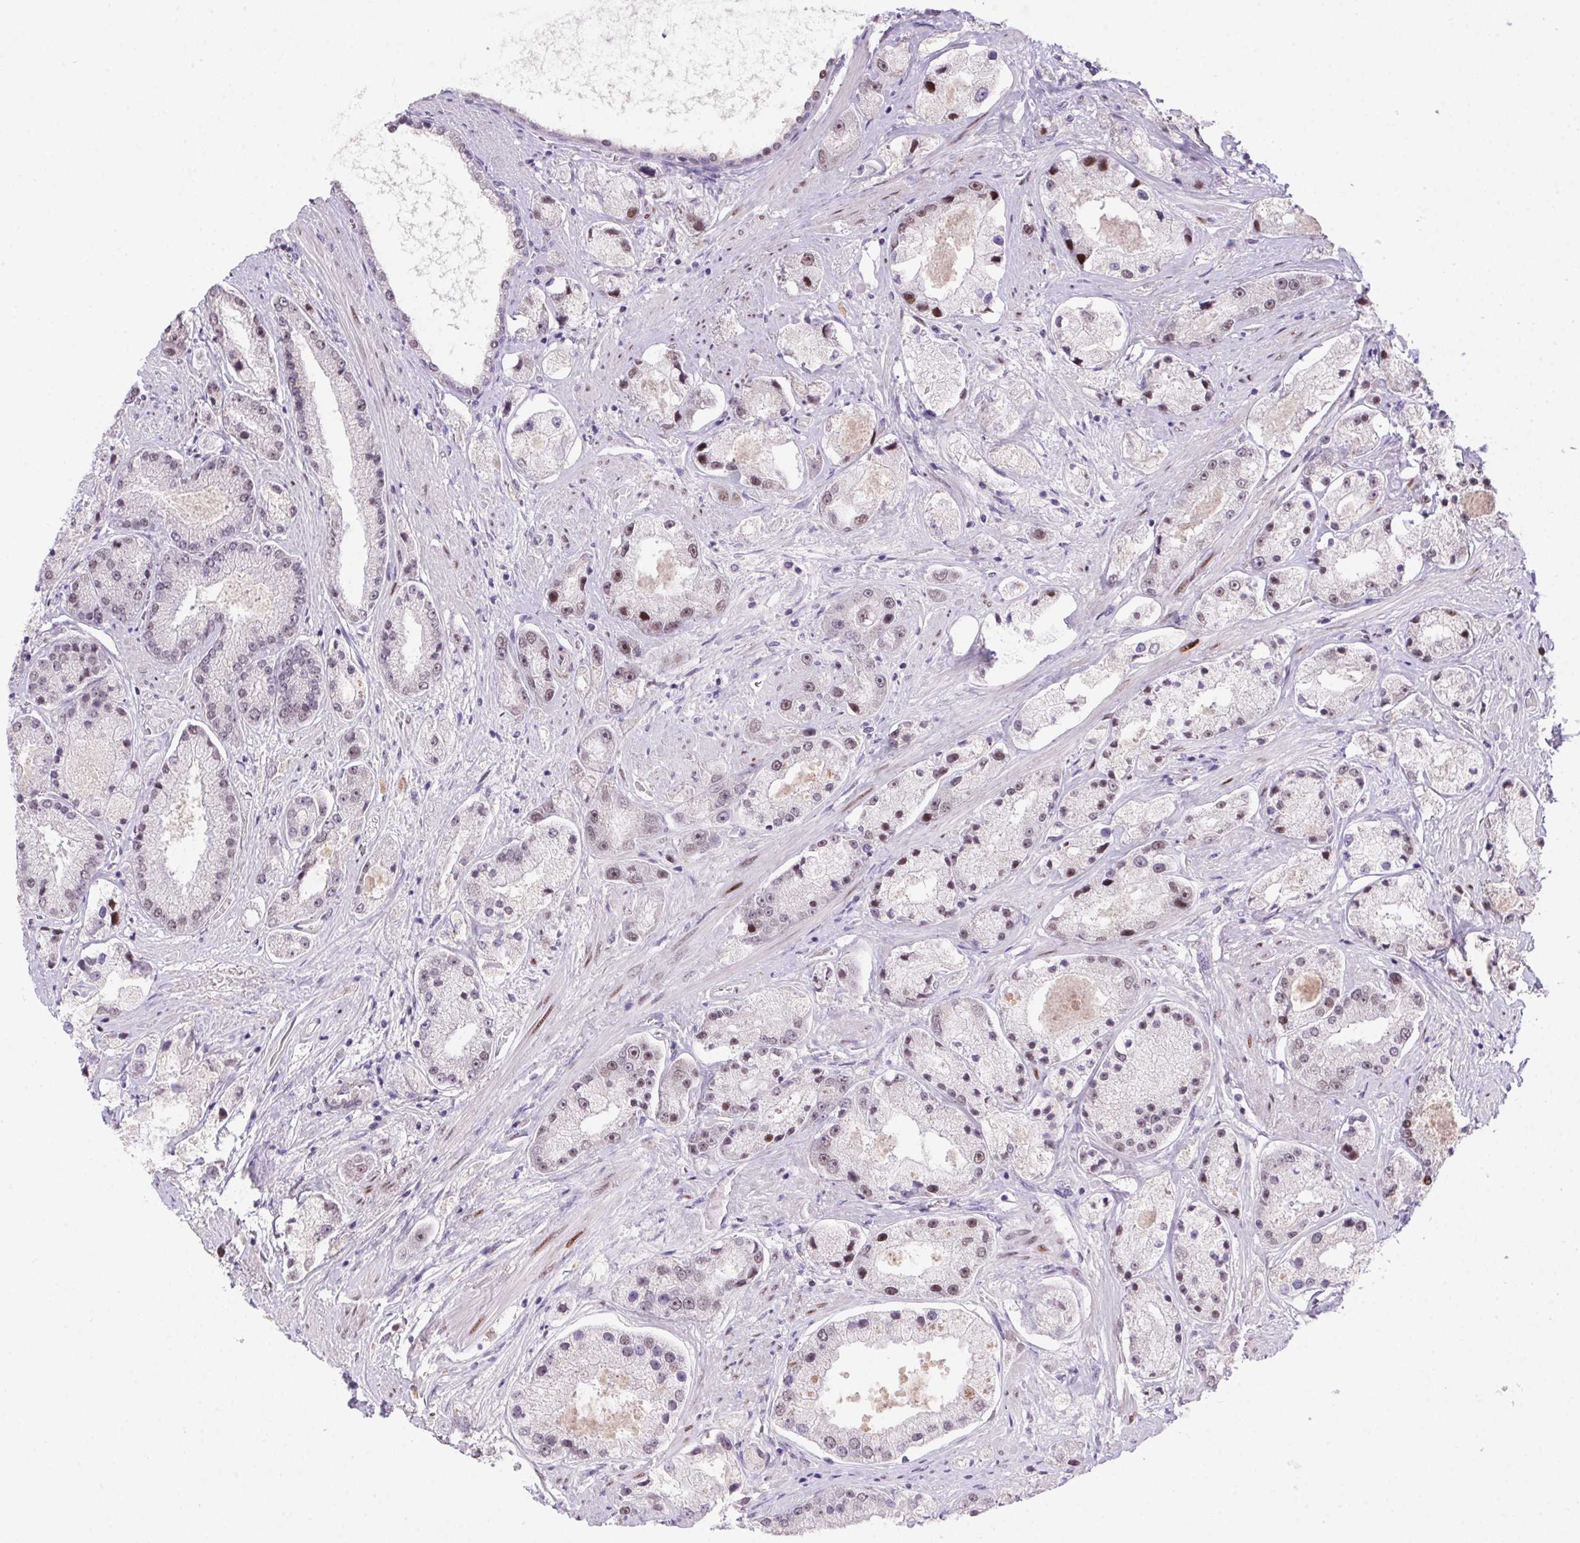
{"staining": {"intensity": "weak", "quantity": "25%-75%", "location": "nuclear"}, "tissue": "prostate cancer", "cell_type": "Tumor cells", "image_type": "cancer", "snomed": [{"axis": "morphology", "description": "Adenocarcinoma, High grade"}, {"axis": "topography", "description": "Prostate"}], "caption": "Immunohistochemical staining of high-grade adenocarcinoma (prostate) reveals weak nuclear protein positivity in approximately 25%-75% of tumor cells. (Brightfield microscopy of DAB IHC at high magnification).", "gene": "SP9", "patient": {"sex": "male", "age": 67}}